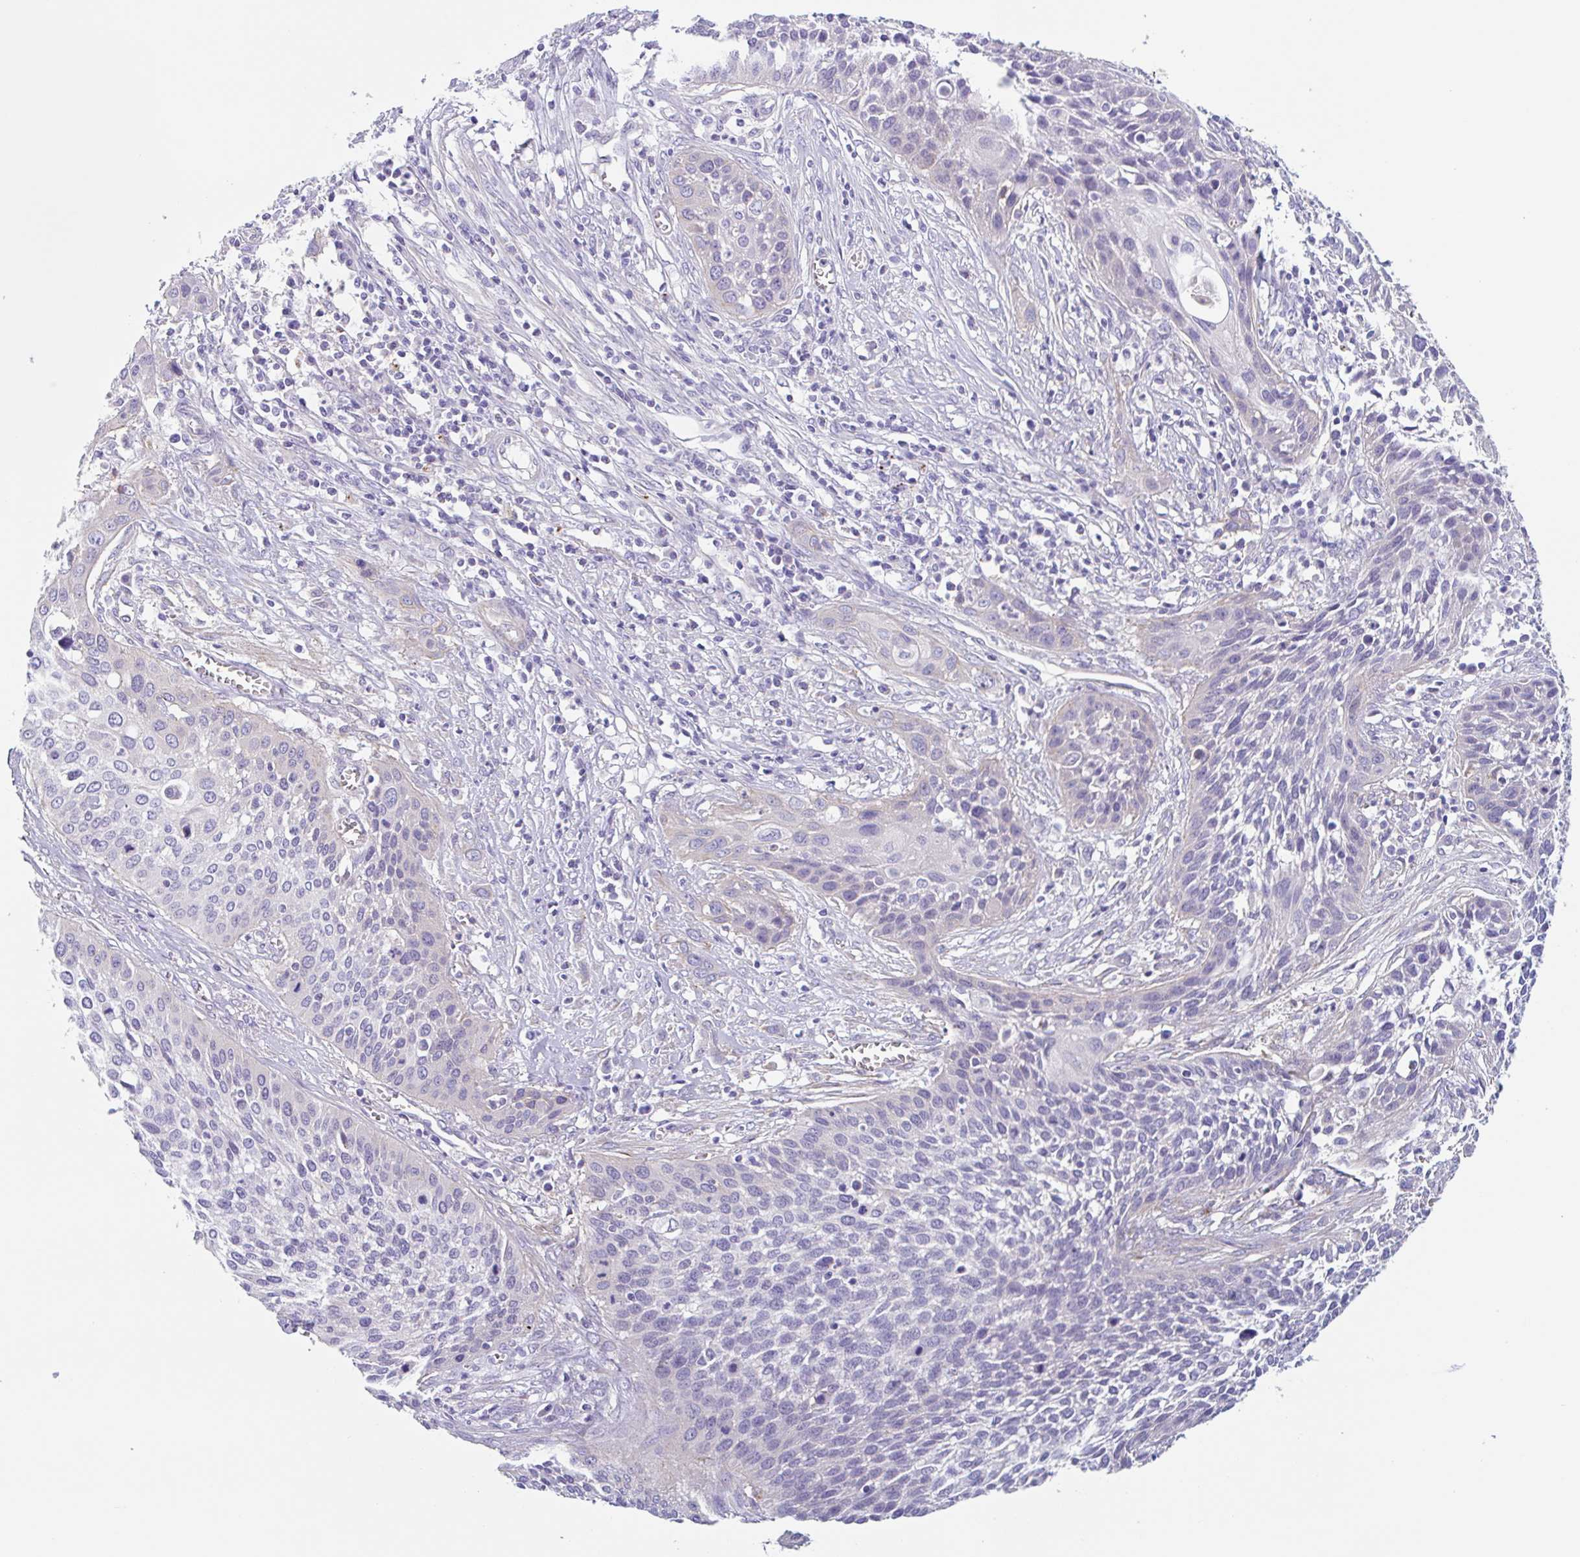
{"staining": {"intensity": "negative", "quantity": "none", "location": "none"}, "tissue": "cervical cancer", "cell_type": "Tumor cells", "image_type": "cancer", "snomed": [{"axis": "morphology", "description": "Squamous cell carcinoma, NOS"}, {"axis": "topography", "description": "Cervix"}], "caption": "The immunohistochemistry (IHC) histopathology image has no significant staining in tumor cells of cervical cancer tissue. Nuclei are stained in blue.", "gene": "LENG9", "patient": {"sex": "female", "age": 34}}